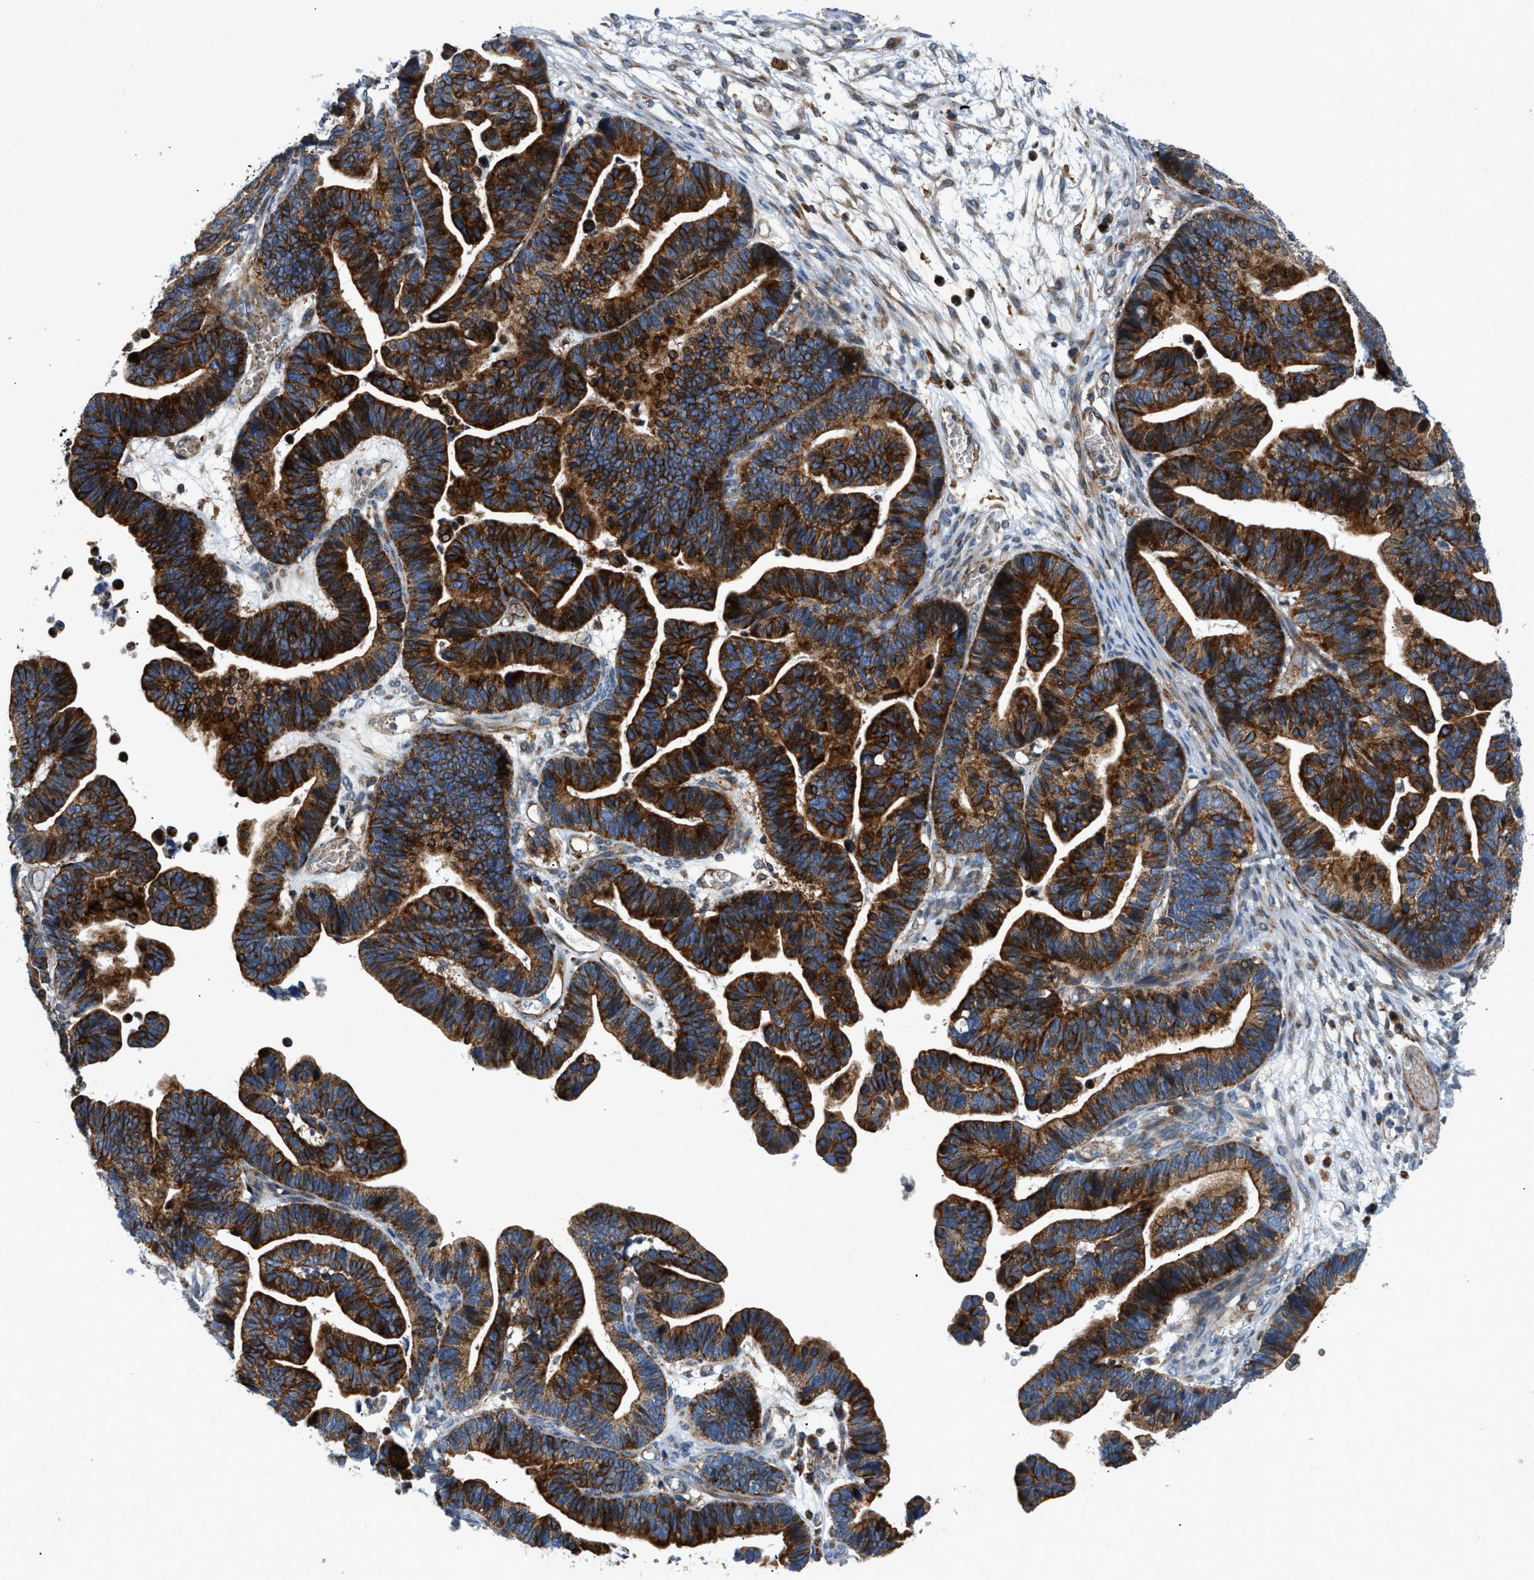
{"staining": {"intensity": "strong", "quantity": ">75%", "location": "cytoplasmic/membranous"}, "tissue": "ovarian cancer", "cell_type": "Tumor cells", "image_type": "cancer", "snomed": [{"axis": "morphology", "description": "Cystadenocarcinoma, serous, NOS"}, {"axis": "topography", "description": "Ovary"}], "caption": "Immunohistochemical staining of ovarian cancer reveals high levels of strong cytoplasmic/membranous staining in about >75% of tumor cells. The protein of interest is stained brown, and the nuclei are stained in blue (DAB (3,3'-diaminobenzidine) IHC with brightfield microscopy, high magnification).", "gene": "DHODH", "patient": {"sex": "female", "age": 56}}